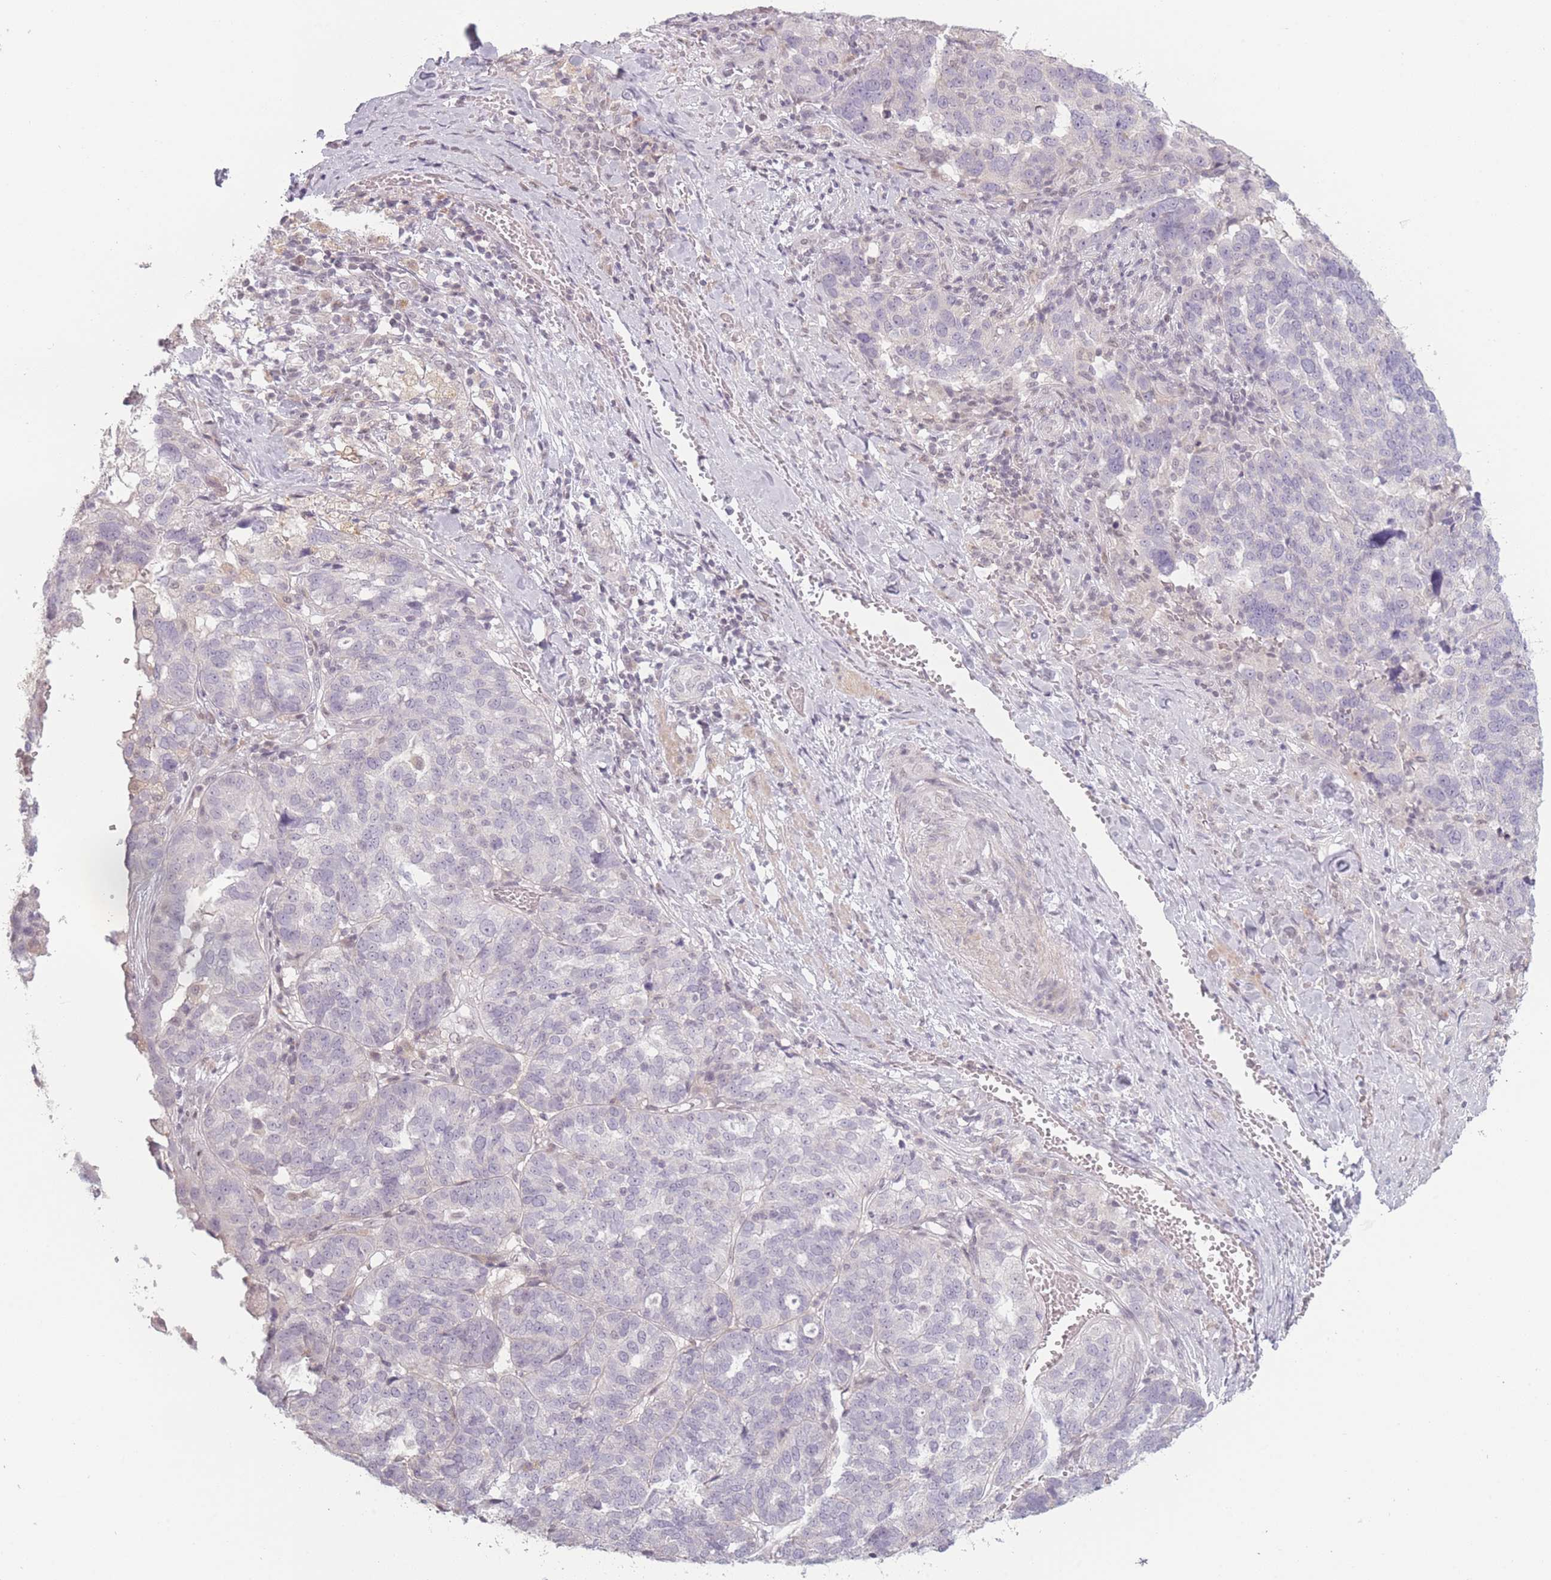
{"staining": {"intensity": "negative", "quantity": "none", "location": "none"}, "tissue": "ovarian cancer", "cell_type": "Tumor cells", "image_type": "cancer", "snomed": [{"axis": "morphology", "description": "Cystadenocarcinoma, serous, NOS"}, {"axis": "topography", "description": "Ovary"}], "caption": "Tumor cells show no significant expression in ovarian cancer. (DAB (3,3'-diaminobenzidine) immunohistochemistry (IHC), high magnification).", "gene": "OR10C1", "patient": {"sex": "female", "age": 59}}